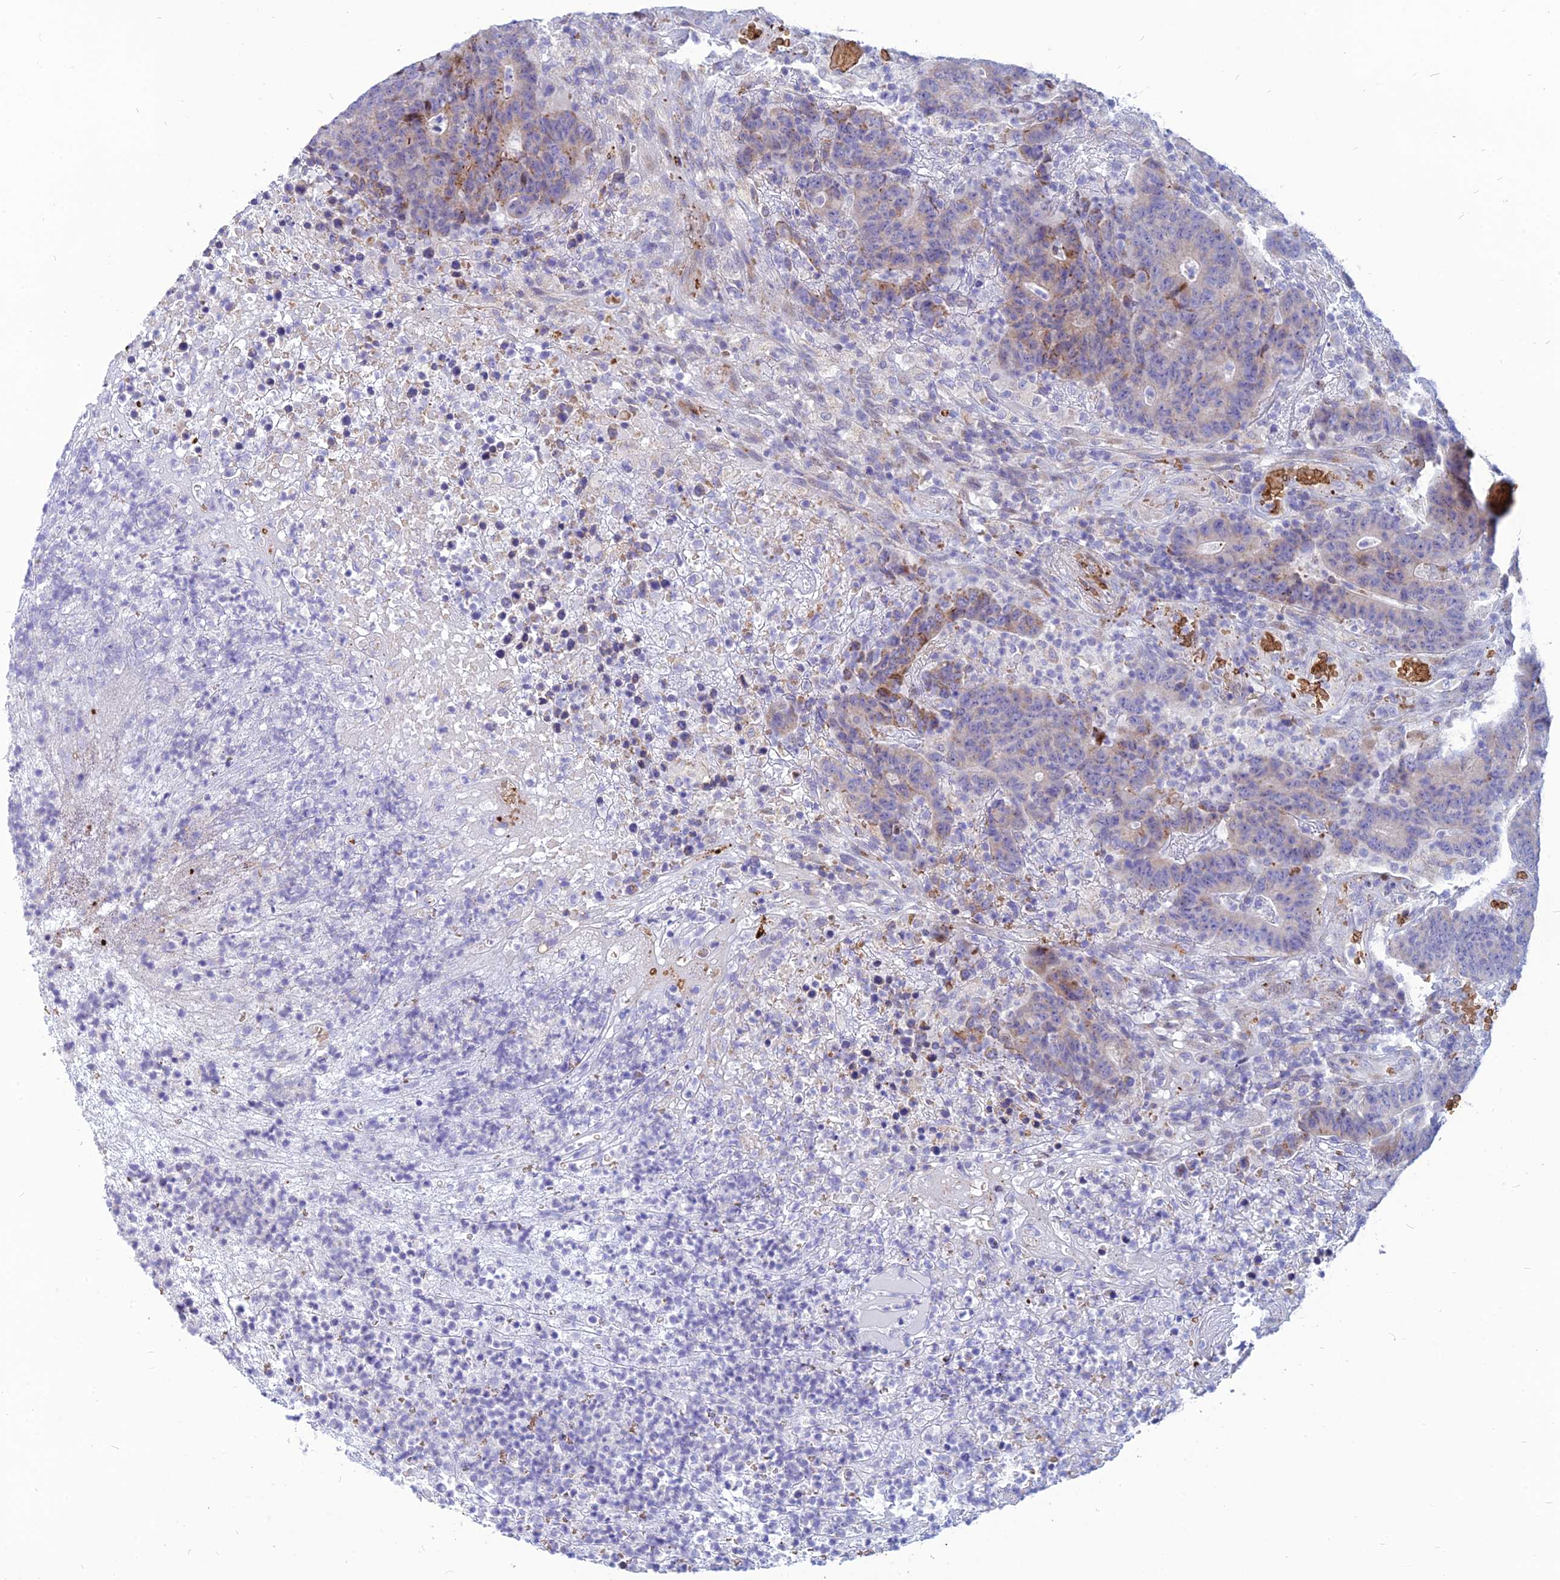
{"staining": {"intensity": "negative", "quantity": "none", "location": "none"}, "tissue": "colorectal cancer", "cell_type": "Tumor cells", "image_type": "cancer", "snomed": [{"axis": "morphology", "description": "Normal tissue, NOS"}, {"axis": "morphology", "description": "Adenocarcinoma, NOS"}, {"axis": "topography", "description": "Colon"}], "caption": "This is an immunohistochemistry (IHC) photomicrograph of human colorectal cancer (adenocarcinoma). There is no expression in tumor cells.", "gene": "HHAT", "patient": {"sex": "female", "age": 75}}